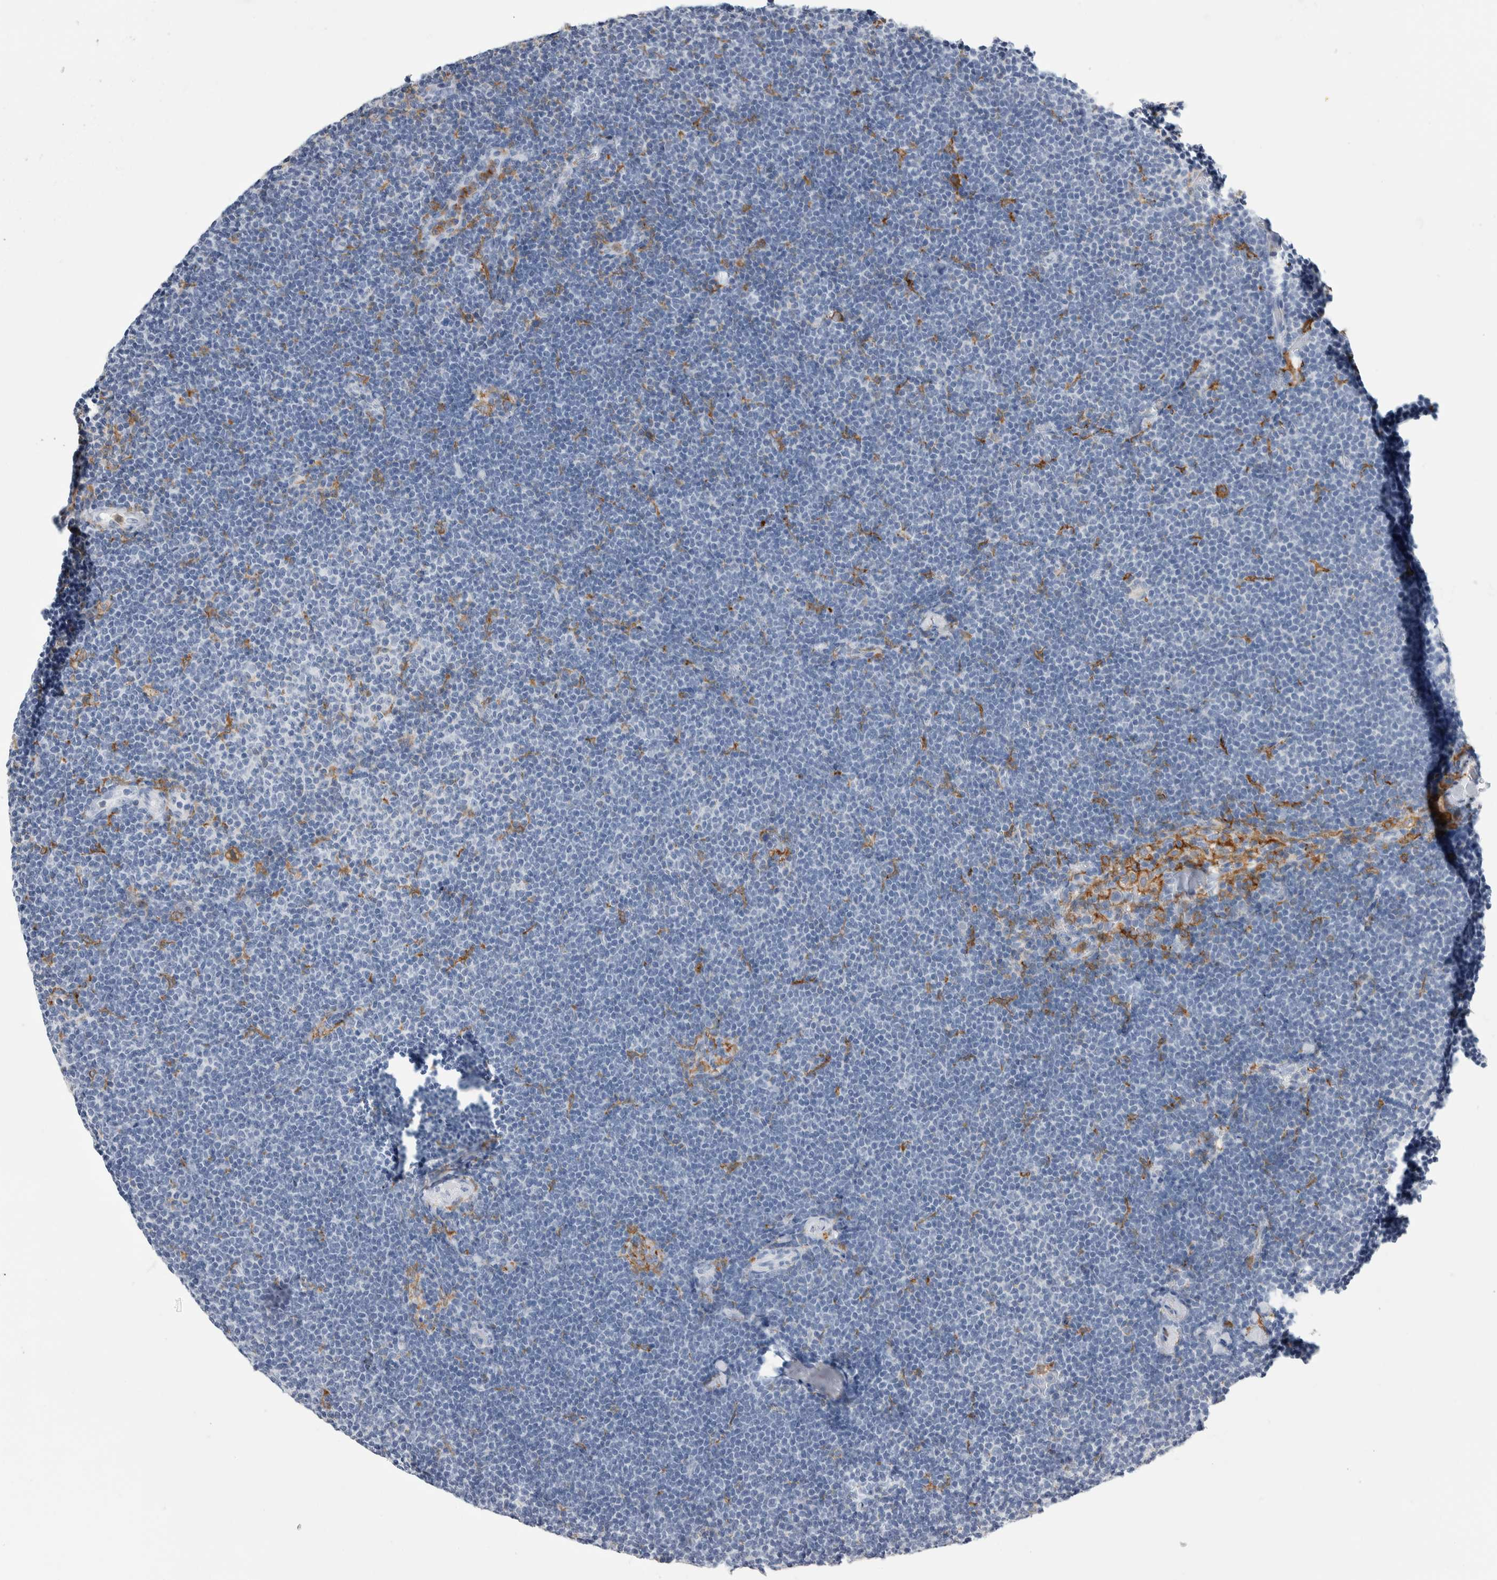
{"staining": {"intensity": "negative", "quantity": "none", "location": "none"}, "tissue": "lymphoma", "cell_type": "Tumor cells", "image_type": "cancer", "snomed": [{"axis": "morphology", "description": "Malignant lymphoma, non-Hodgkin's type, Low grade"}, {"axis": "topography", "description": "Lymph node"}], "caption": "Tumor cells show no significant expression in low-grade malignant lymphoma, non-Hodgkin's type.", "gene": "SKAP2", "patient": {"sex": "female", "age": 53}}